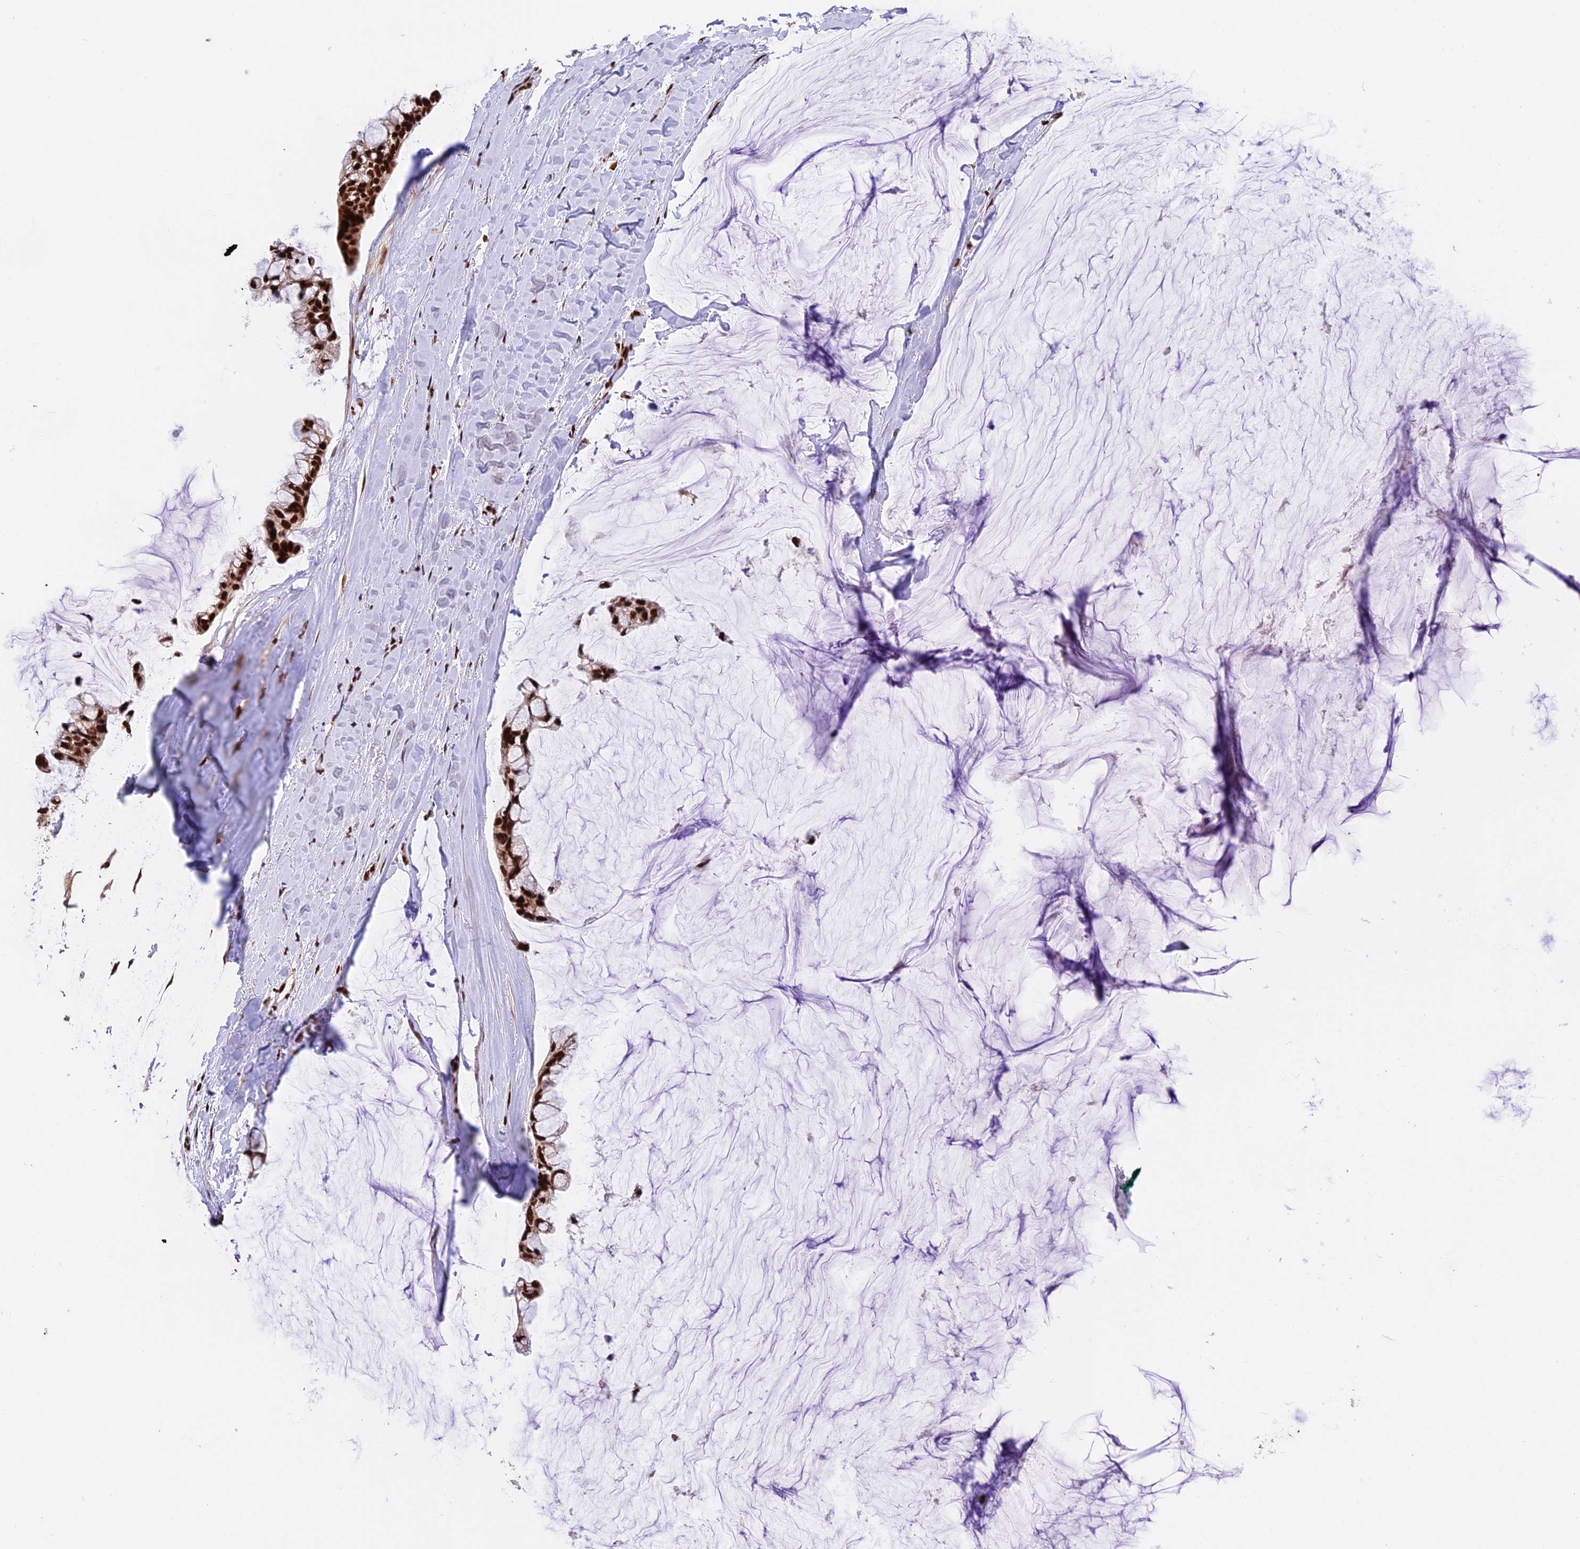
{"staining": {"intensity": "strong", "quantity": ">75%", "location": "nuclear"}, "tissue": "ovarian cancer", "cell_type": "Tumor cells", "image_type": "cancer", "snomed": [{"axis": "morphology", "description": "Cystadenocarcinoma, mucinous, NOS"}, {"axis": "topography", "description": "Ovary"}], "caption": "This micrograph demonstrates immunohistochemistry (IHC) staining of human ovarian cancer, with high strong nuclear staining in approximately >75% of tumor cells.", "gene": "RAMAC", "patient": {"sex": "female", "age": 39}}